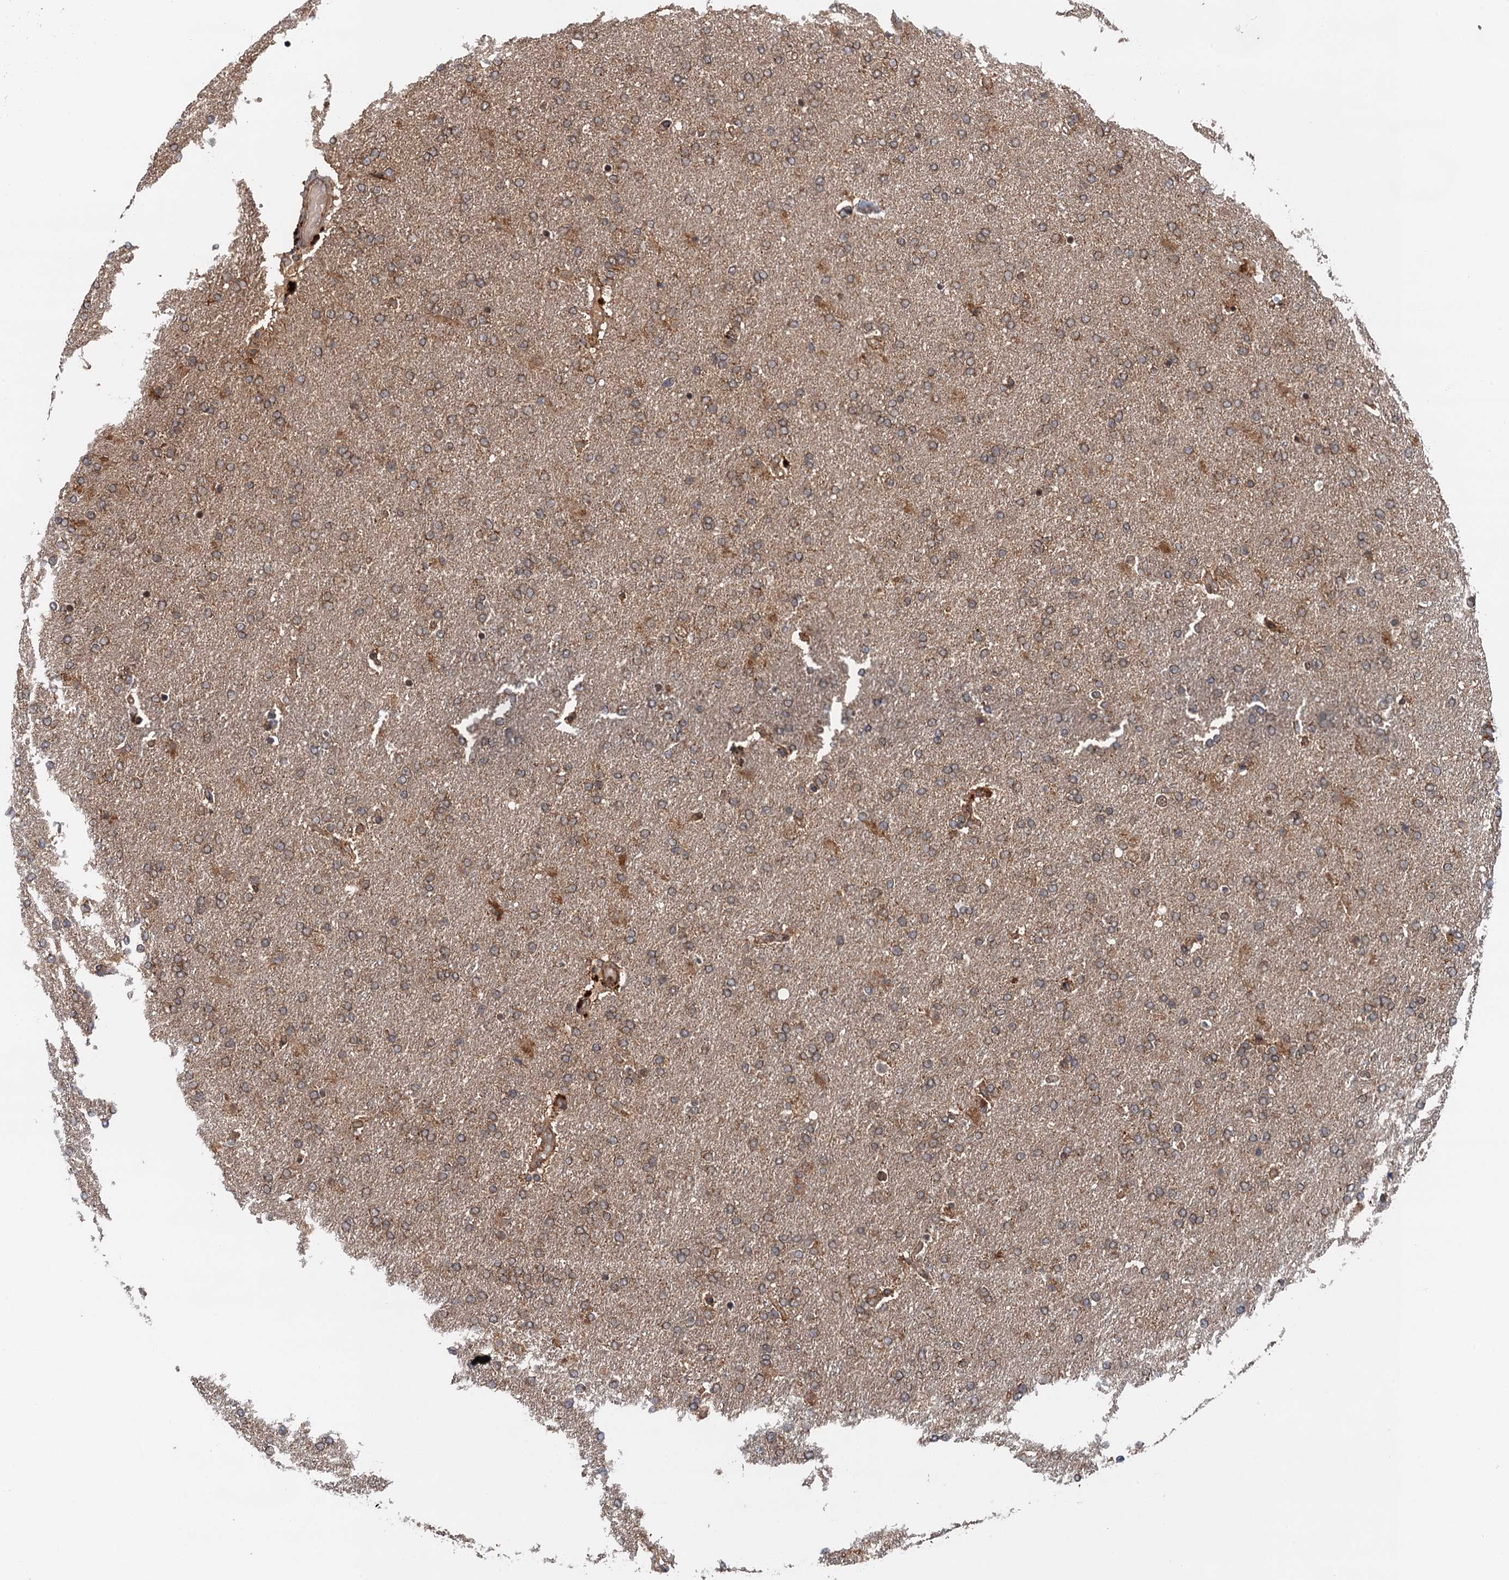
{"staining": {"intensity": "weak", "quantity": ">75%", "location": "cytoplasmic/membranous"}, "tissue": "glioma", "cell_type": "Tumor cells", "image_type": "cancer", "snomed": [{"axis": "morphology", "description": "Glioma, malignant, High grade"}, {"axis": "topography", "description": "Brain"}], "caption": "High-power microscopy captured an immunohistochemistry image of glioma, revealing weak cytoplasmic/membranous staining in about >75% of tumor cells.", "gene": "NLRP10", "patient": {"sex": "male", "age": 72}}